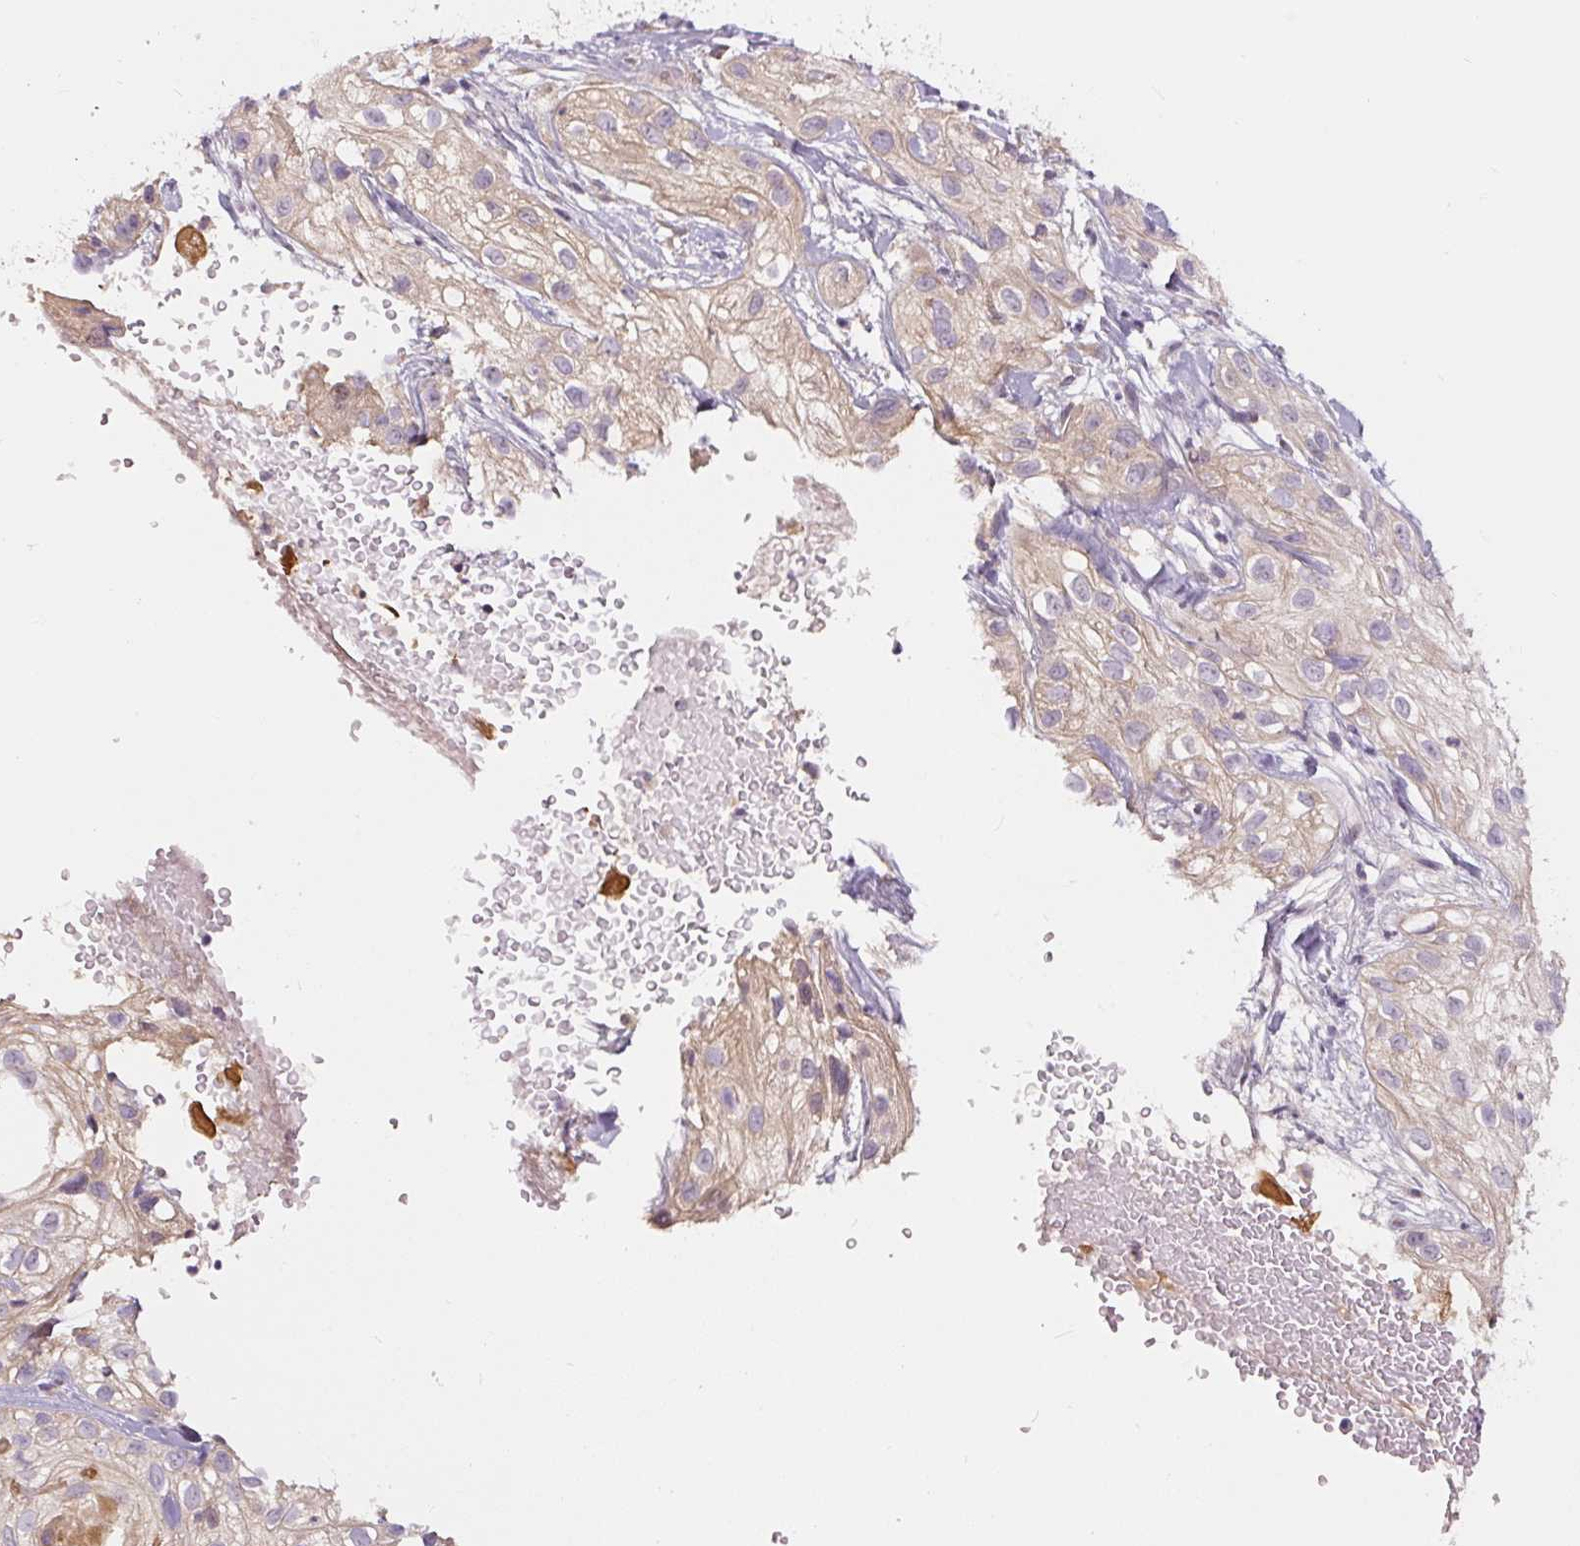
{"staining": {"intensity": "weak", "quantity": "<25%", "location": "cytoplasmic/membranous"}, "tissue": "skin cancer", "cell_type": "Tumor cells", "image_type": "cancer", "snomed": [{"axis": "morphology", "description": "Squamous cell carcinoma, NOS"}, {"axis": "topography", "description": "Skin"}], "caption": "Immunohistochemistry of skin squamous cell carcinoma shows no expression in tumor cells. (DAB immunohistochemistry with hematoxylin counter stain).", "gene": "PWWP3B", "patient": {"sex": "male", "age": 82}}